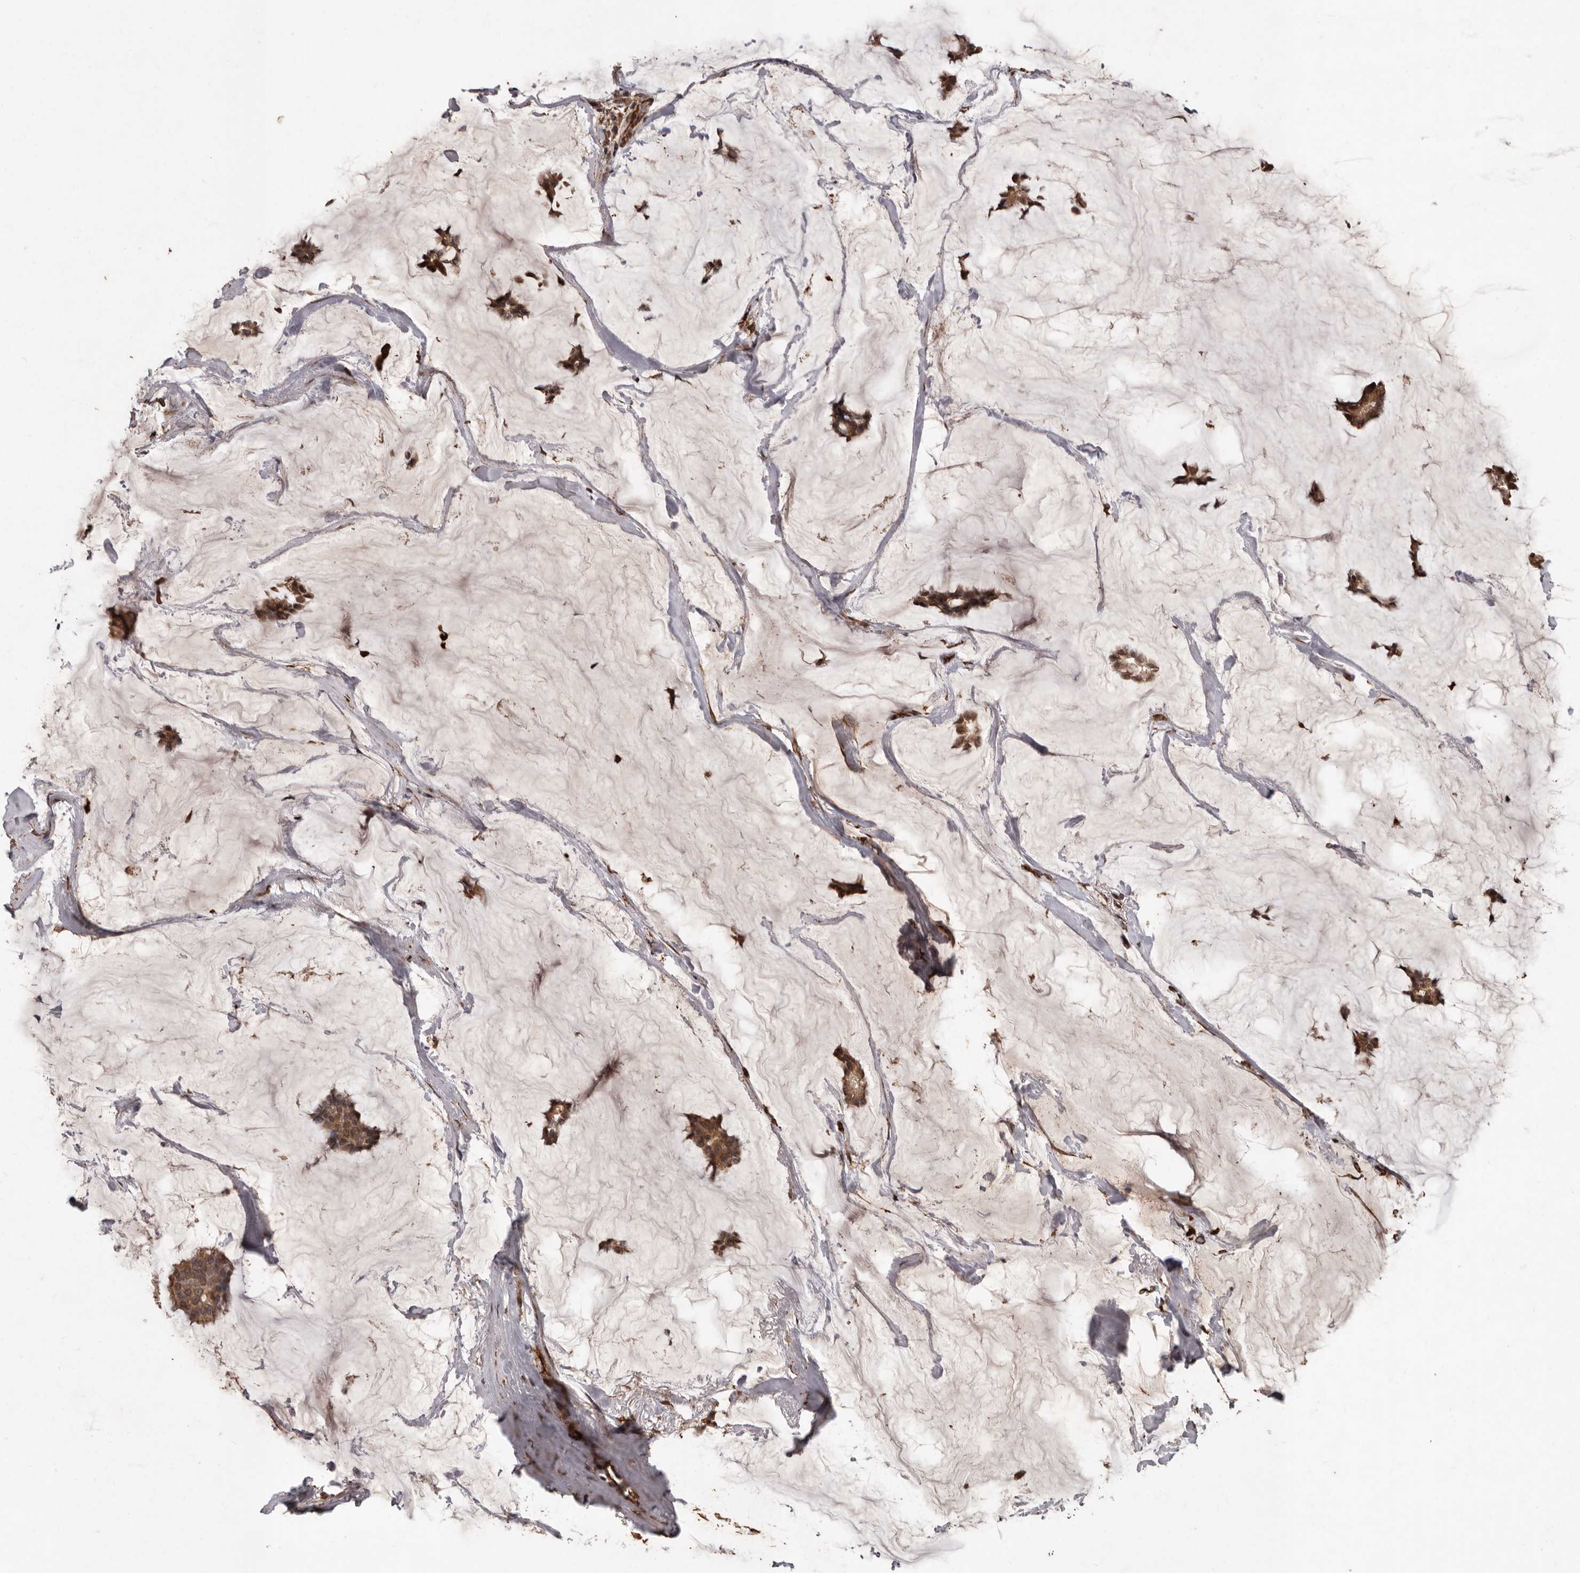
{"staining": {"intensity": "moderate", "quantity": ">75%", "location": "cytoplasmic/membranous,nuclear"}, "tissue": "breast cancer", "cell_type": "Tumor cells", "image_type": "cancer", "snomed": [{"axis": "morphology", "description": "Duct carcinoma"}, {"axis": "topography", "description": "Breast"}], "caption": "Moderate cytoplasmic/membranous and nuclear protein positivity is appreciated in approximately >75% of tumor cells in invasive ductal carcinoma (breast).", "gene": "BRAT1", "patient": {"sex": "female", "age": 93}}